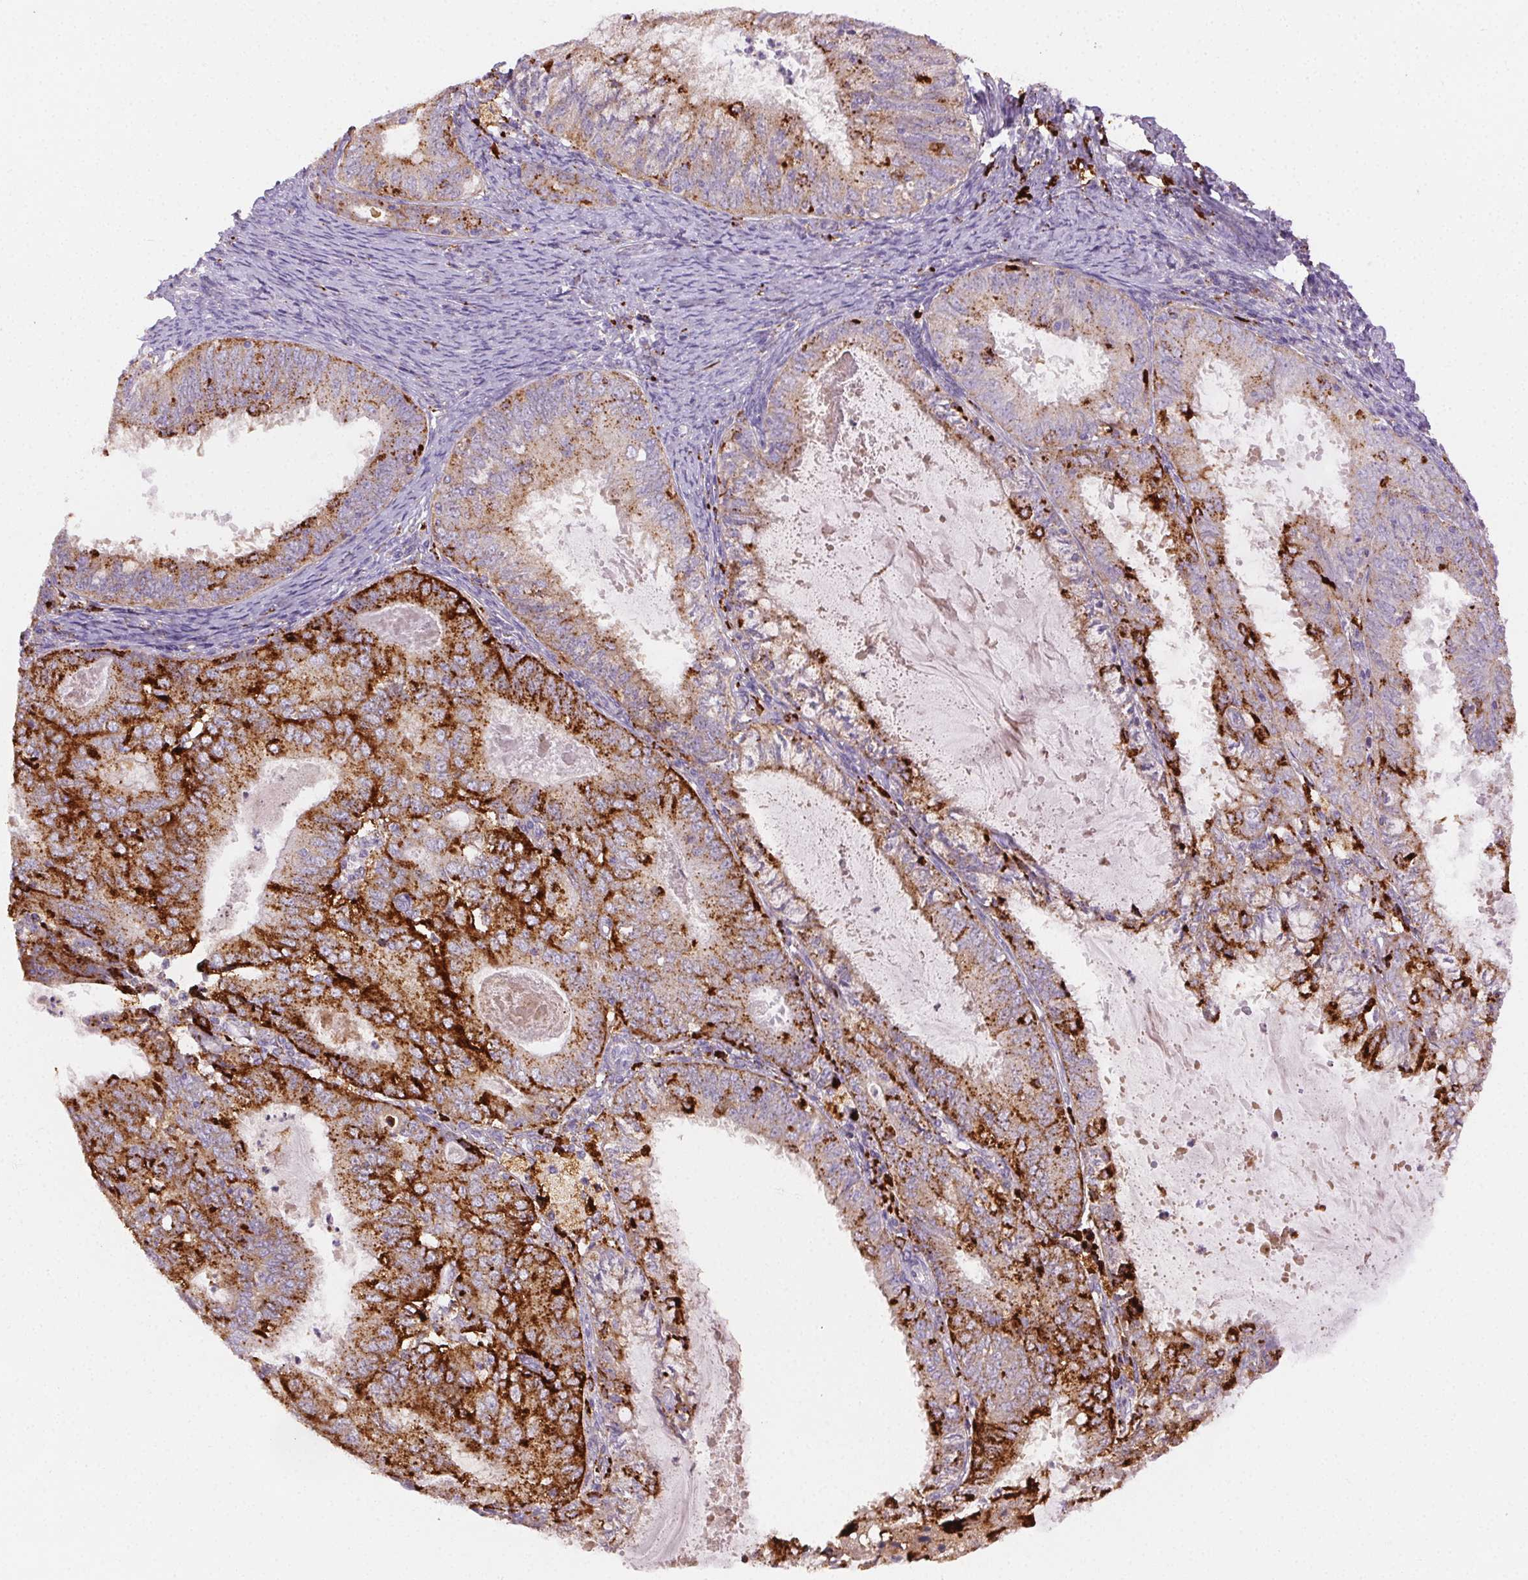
{"staining": {"intensity": "strong", "quantity": "25%-75%", "location": "cytoplasmic/membranous"}, "tissue": "endometrial cancer", "cell_type": "Tumor cells", "image_type": "cancer", "snomed": [{"axis": "morphology", "description": "Adenocarcinoma, NOS"}, {"axis": "topography", "description": "Endometrium"}], "caption": "IHC image of neoplastic tissue: adenocarcinoma (endometrial) stained using immunohistochemistry (IHC) shows high levels of strong protein expression localized specifically in the cytoplasmic/membranous of tumor cells, appearing as a cytoplasmic/membranous brown color.", "gene": "SCPEP1", "patient": {"sex": "female", "age": 57}}